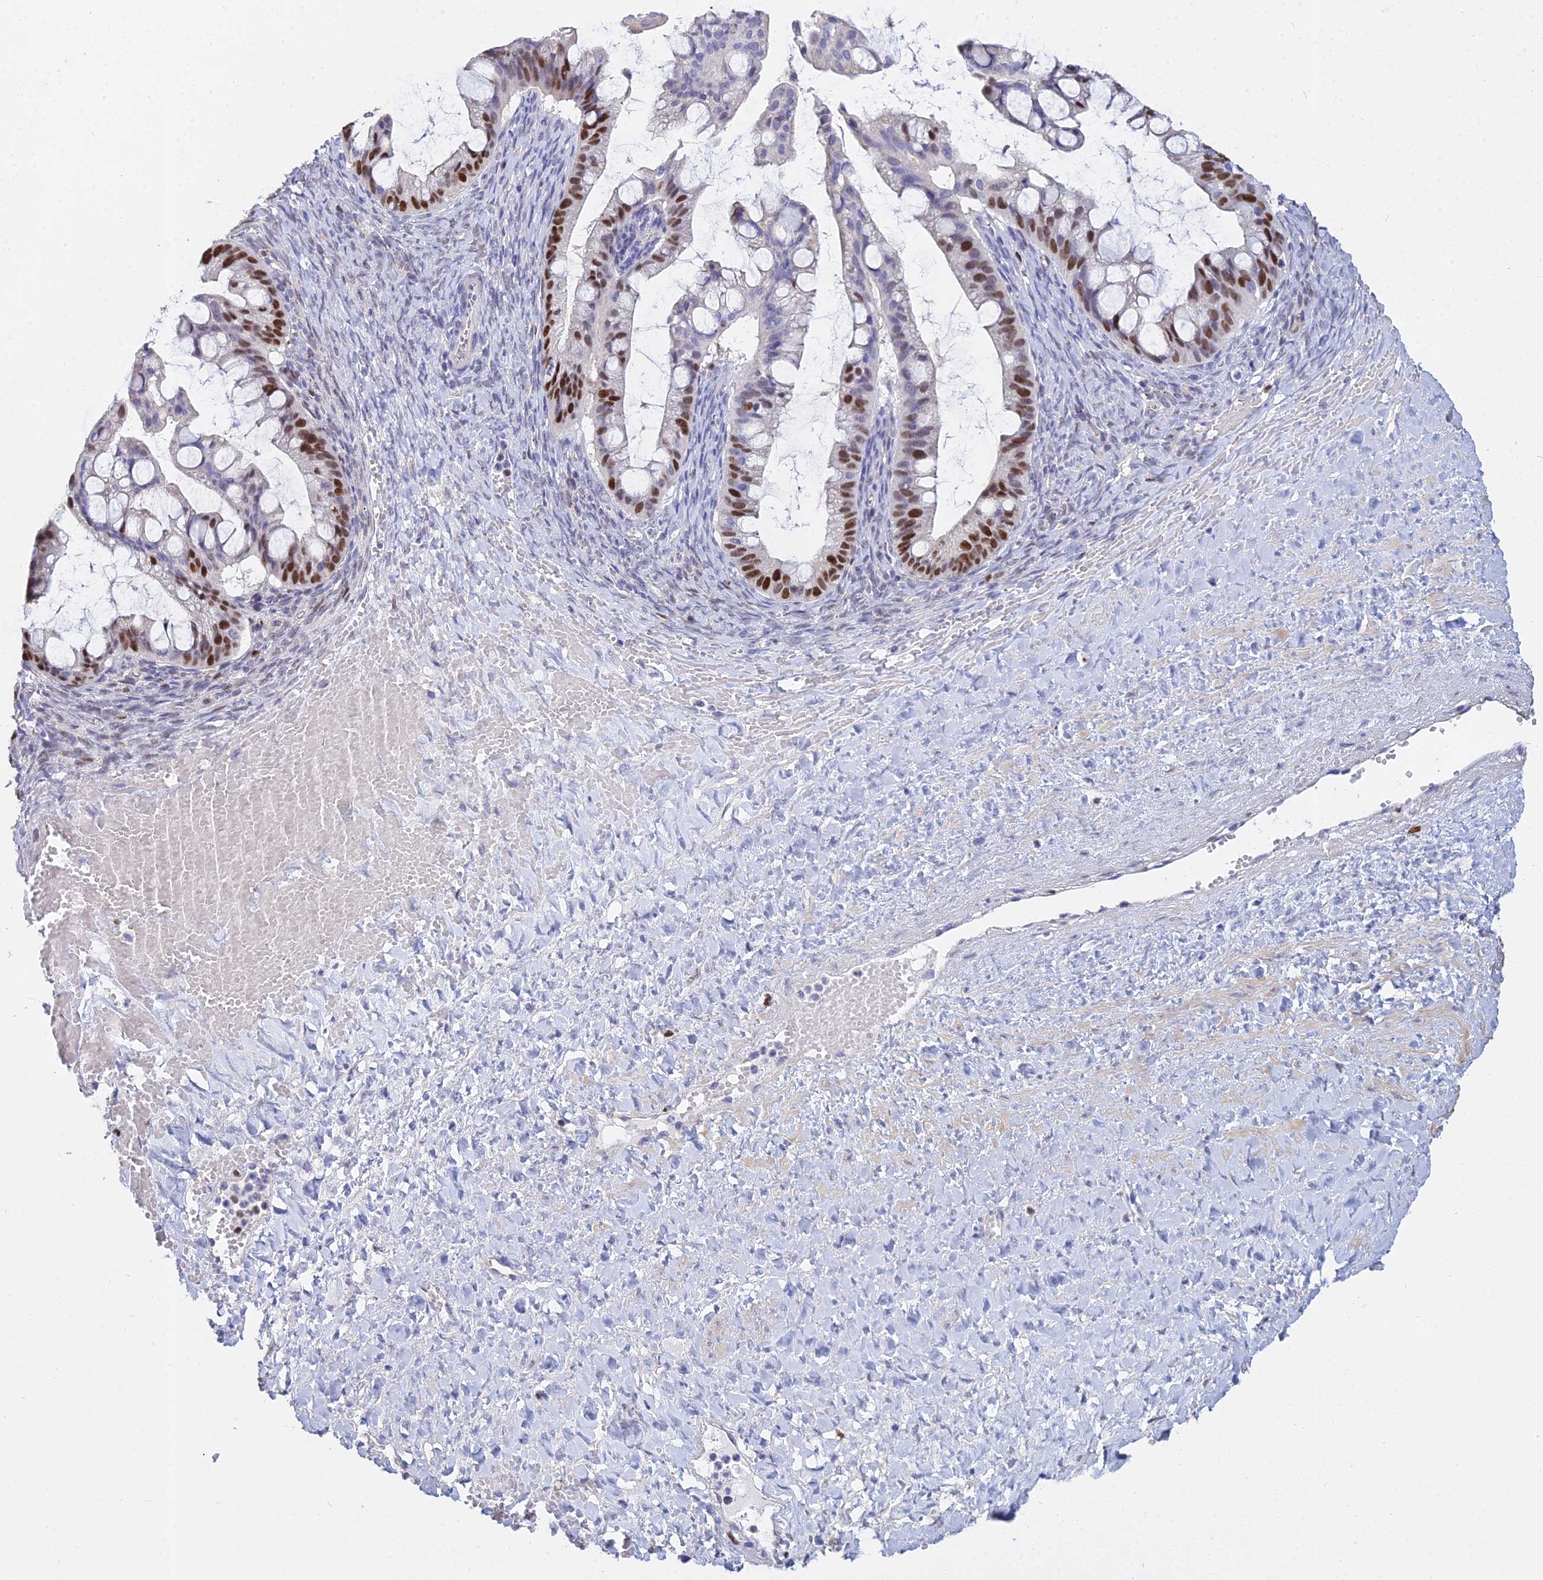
{"staining": {"intensity": "strong", "quantity": "25%-75%", "location": "nuclear"}, "tissue": "ovarian cancer", "cell_type": "Tumor cells", "image_type": "cancer", "snomed": [{"axis": "morphology", "description": "Cystadenocarcinoma, mucinous, NOS"}, {"axis": "topography", "description": "Ovary"}], "caption": "An immunohistochemistry (IHC) histopathology image of neoplastic tissue is shown. Protein staining in brown shows strong nuclear positivity in ovarian mucinous cystadenocarcinoma within tumor cells.", "gene": "MCM2", "patient": {"sex": "female", "age": 73}}